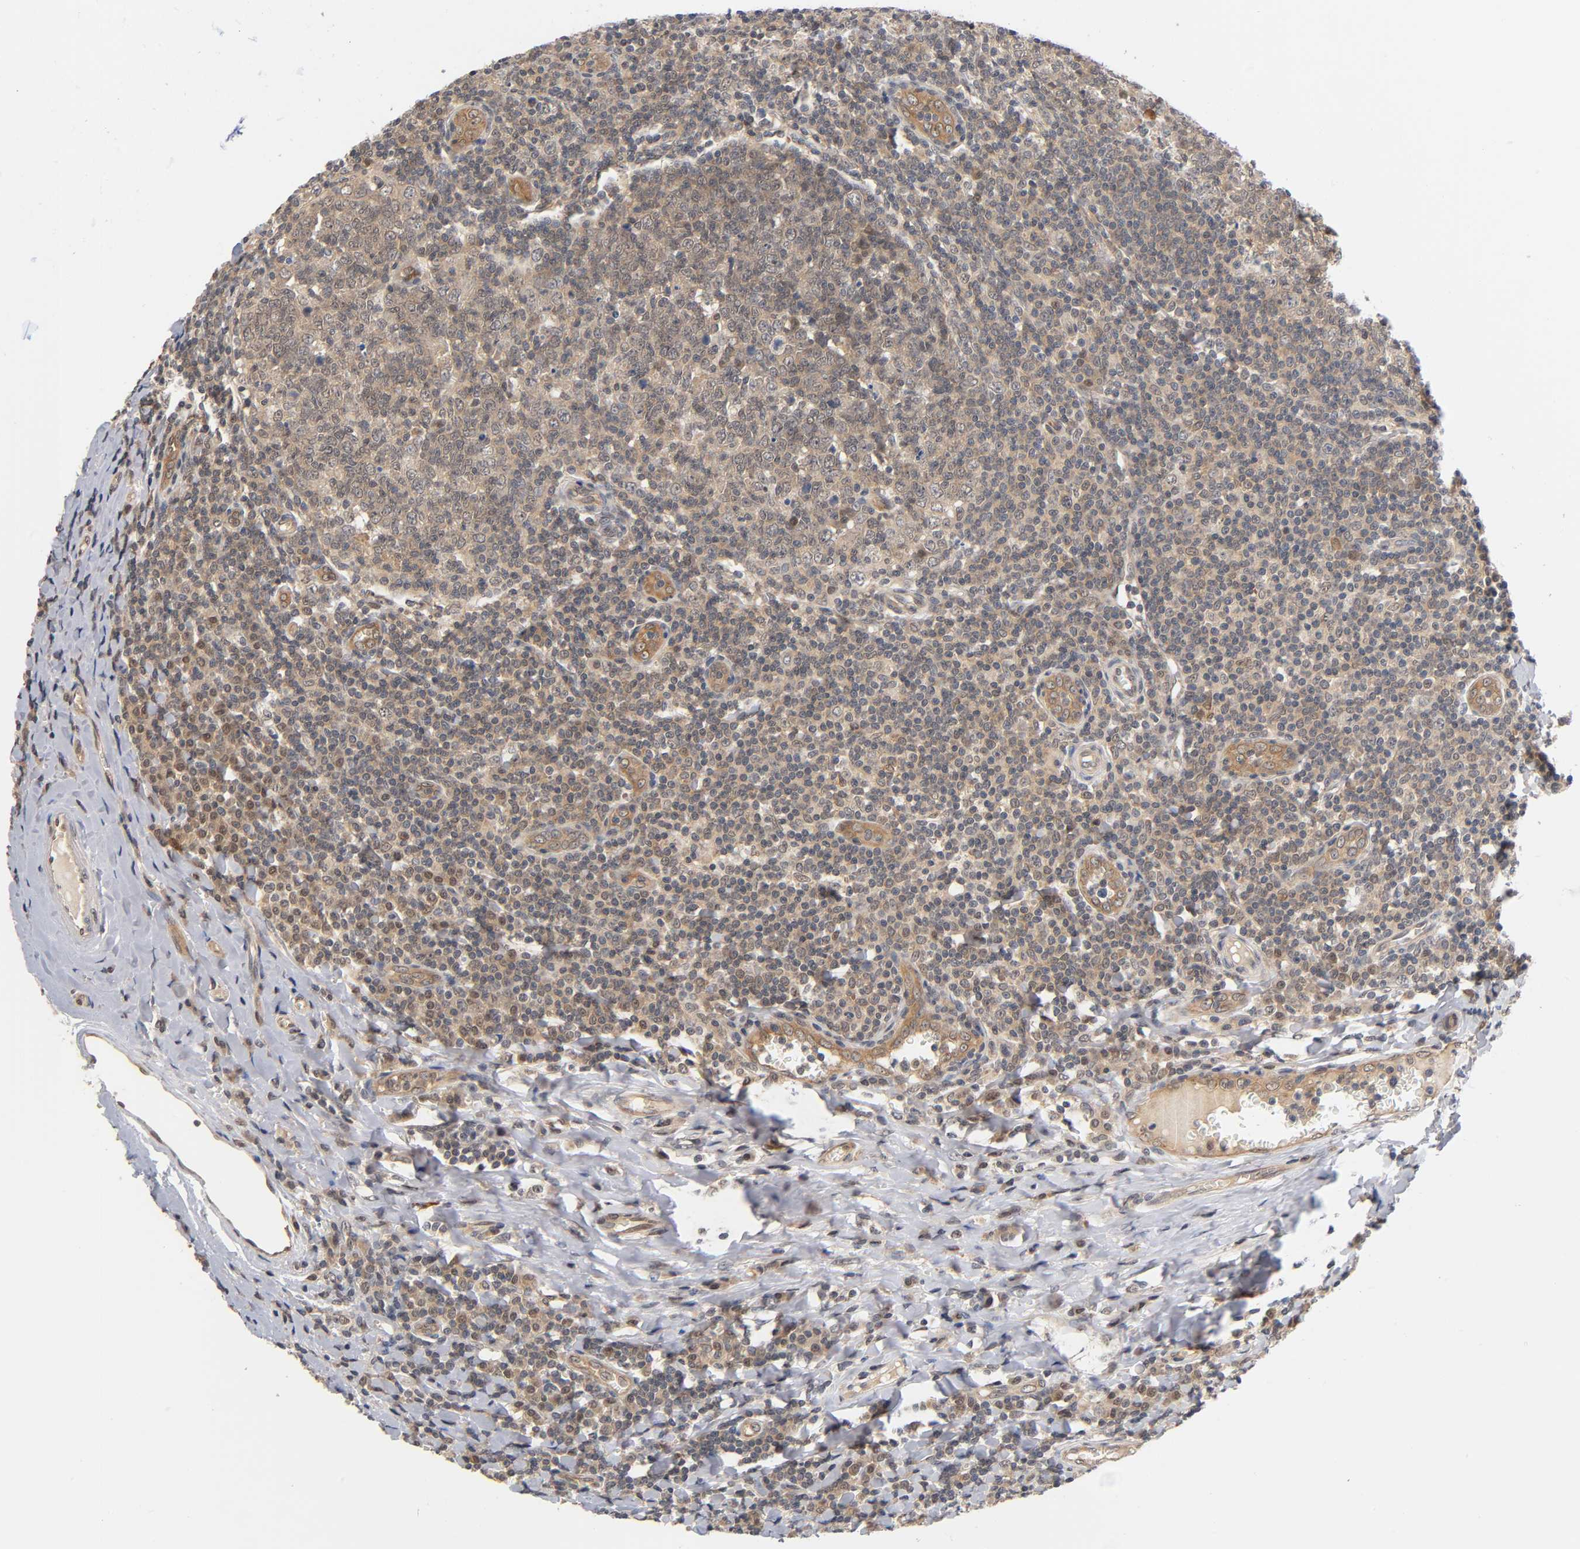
{"staining": {"intensity": "weak", "quantity": ">75%", "location": "cytoplasmic/membranous"}, "tissue": "tonsil", "cell_type": "Germinal center cells", "image_type": "normal", "snomed": [{"axis": "morphology", "description": "Normal tissue, NOS"}, {"axis": "topography", "description": "Tonsil"}], "caption": "Immunohistochemistry (DAB) staining of benign human tonsil reveals weak cytoplasmic/membranous protein staining in approximately >75% of germinal center cells.", "gene": "PRKAB1", "patient": {"sex": "male", "age": 31}}